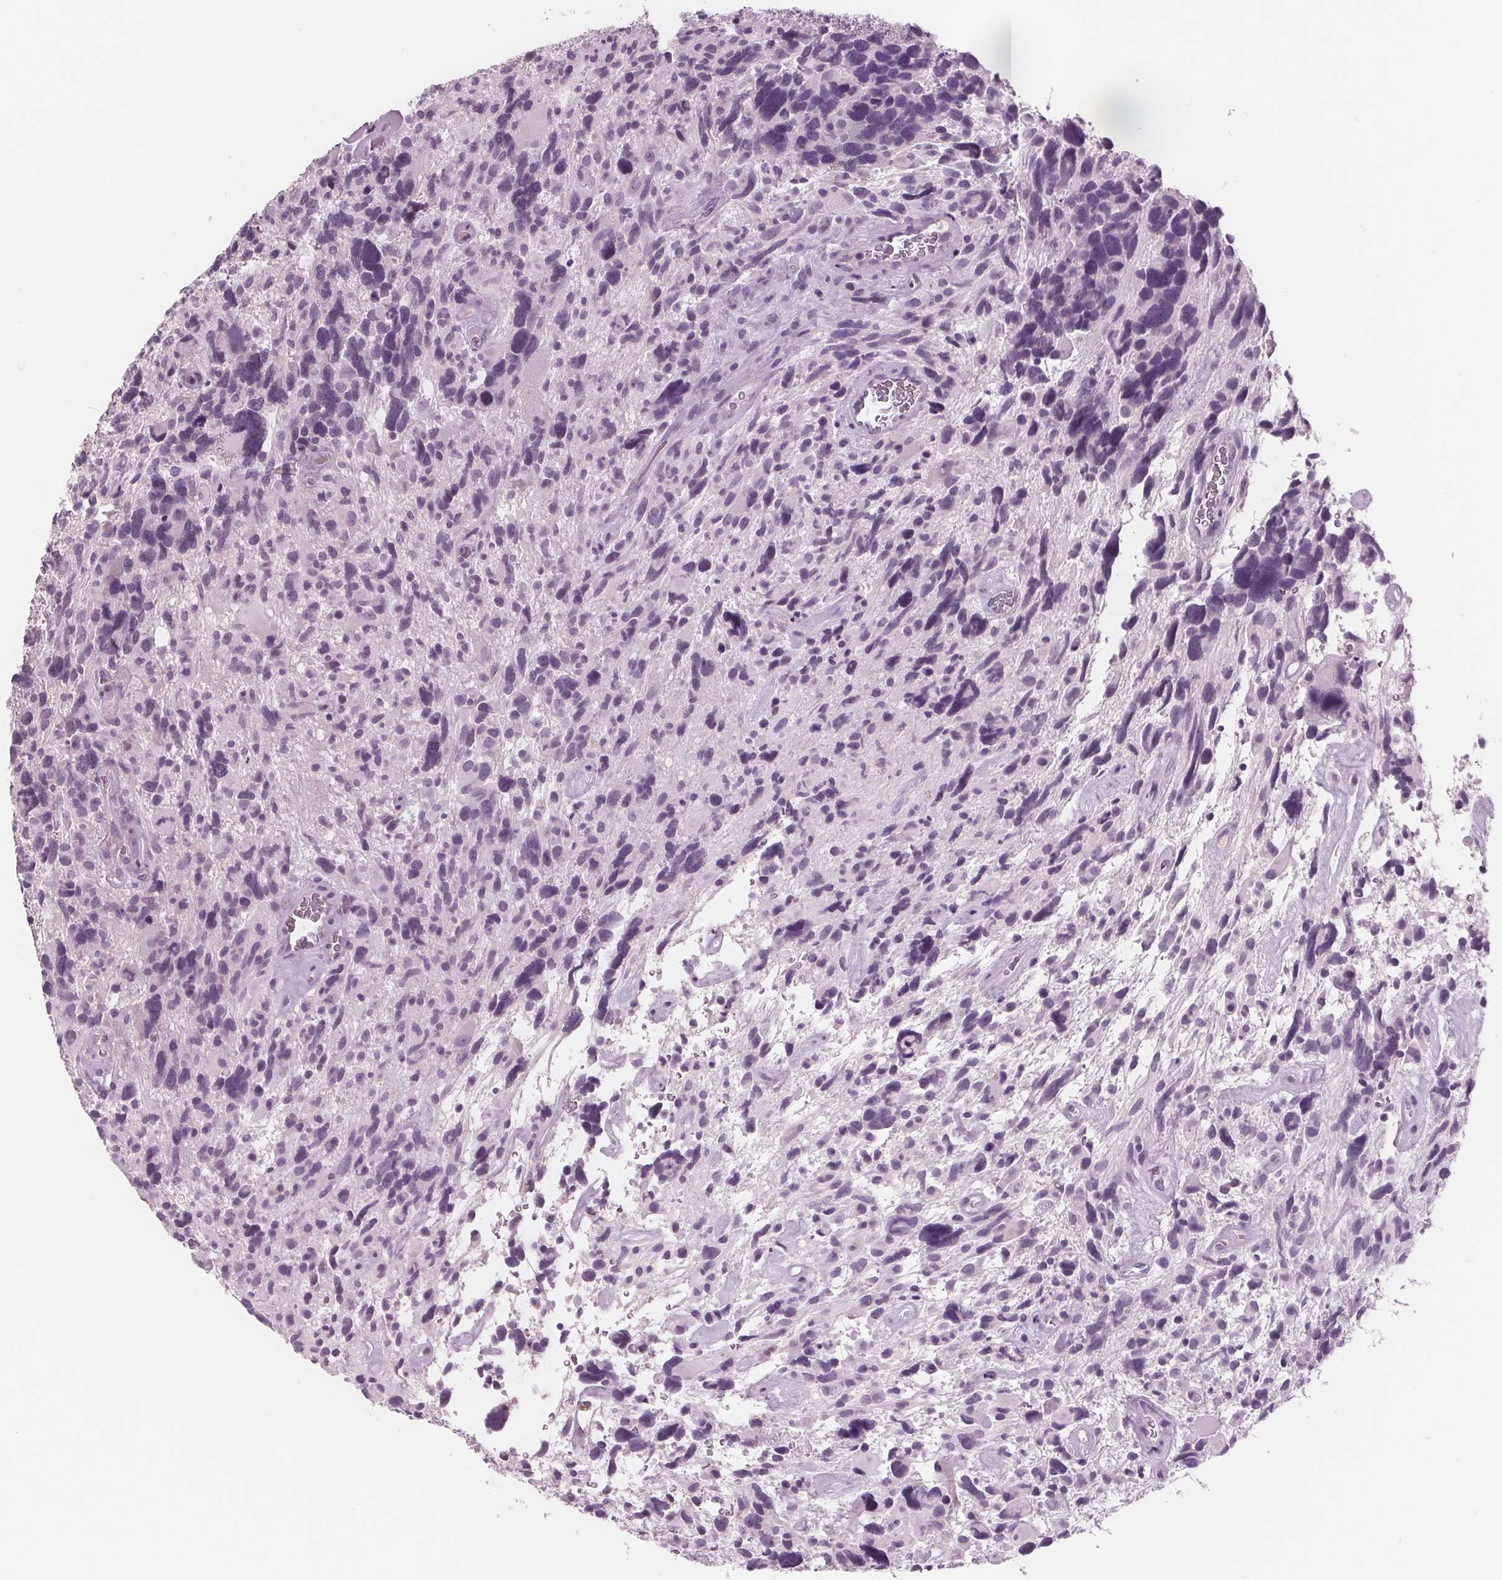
{"staining": {"intensity": "negative", "quantity": "none", "location": "none"}, "tissue": "glioma", "cell_type": "Tumor cells", "image_type": "cancer", "snomed": [{"axis": "morphology", "description": "Glioma, malignant, High grade"}, {"axis": "topography", "description": "Brain"}], "caption": "Photomicrograph shows no significant protein staining in tumor cells of malignant glioma (high-grade). (Immunohistochemistry, brightfield microscopy, high magnification).", "gene": "AMBP", "patient": {"sex": "male", "age": 49}}